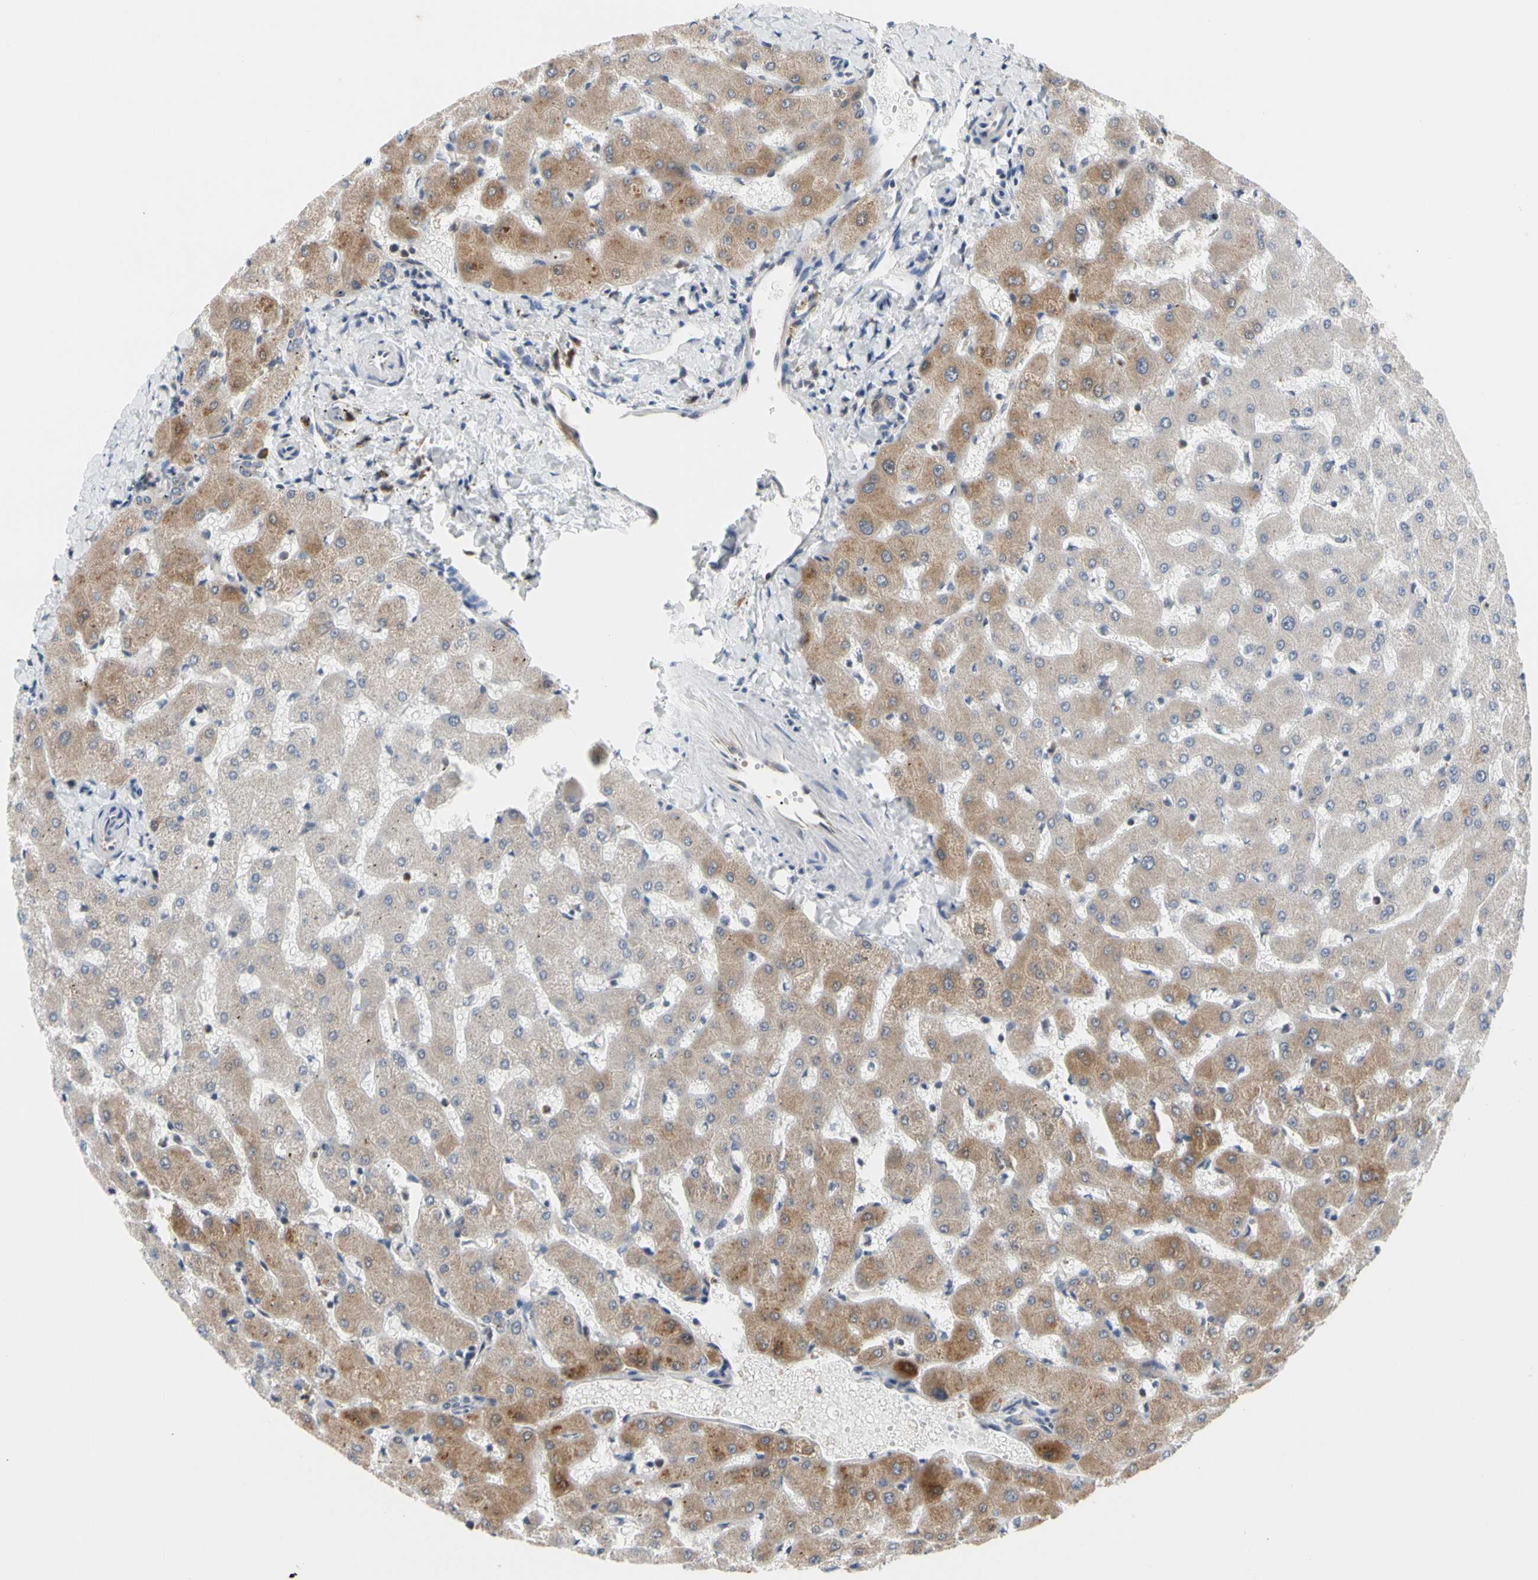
{"staining": {"intensity": "weak", "quantity": "25%-75%", "location": "cytoplasmic/membranous"}, "tissue": "liver", "cell_type": "Cholangiocytes", "image_type": "normal", "snomed": [{"axis": "morphology", "description": "Normal tissue, NOS"}, {"axis": "topography", "description": "Liver"}], "caption": "Immunohistochemistry image of normal liver: human liver stained using IHC demonstrates low levels of weak protein expression localized specifically in the cytoplasmic/membranous of cholangiocytes, appearing as a cytoplasmic/membranous brown color.", "gene": "MCL1", "patient": {"sex": "female", "age": 63}}